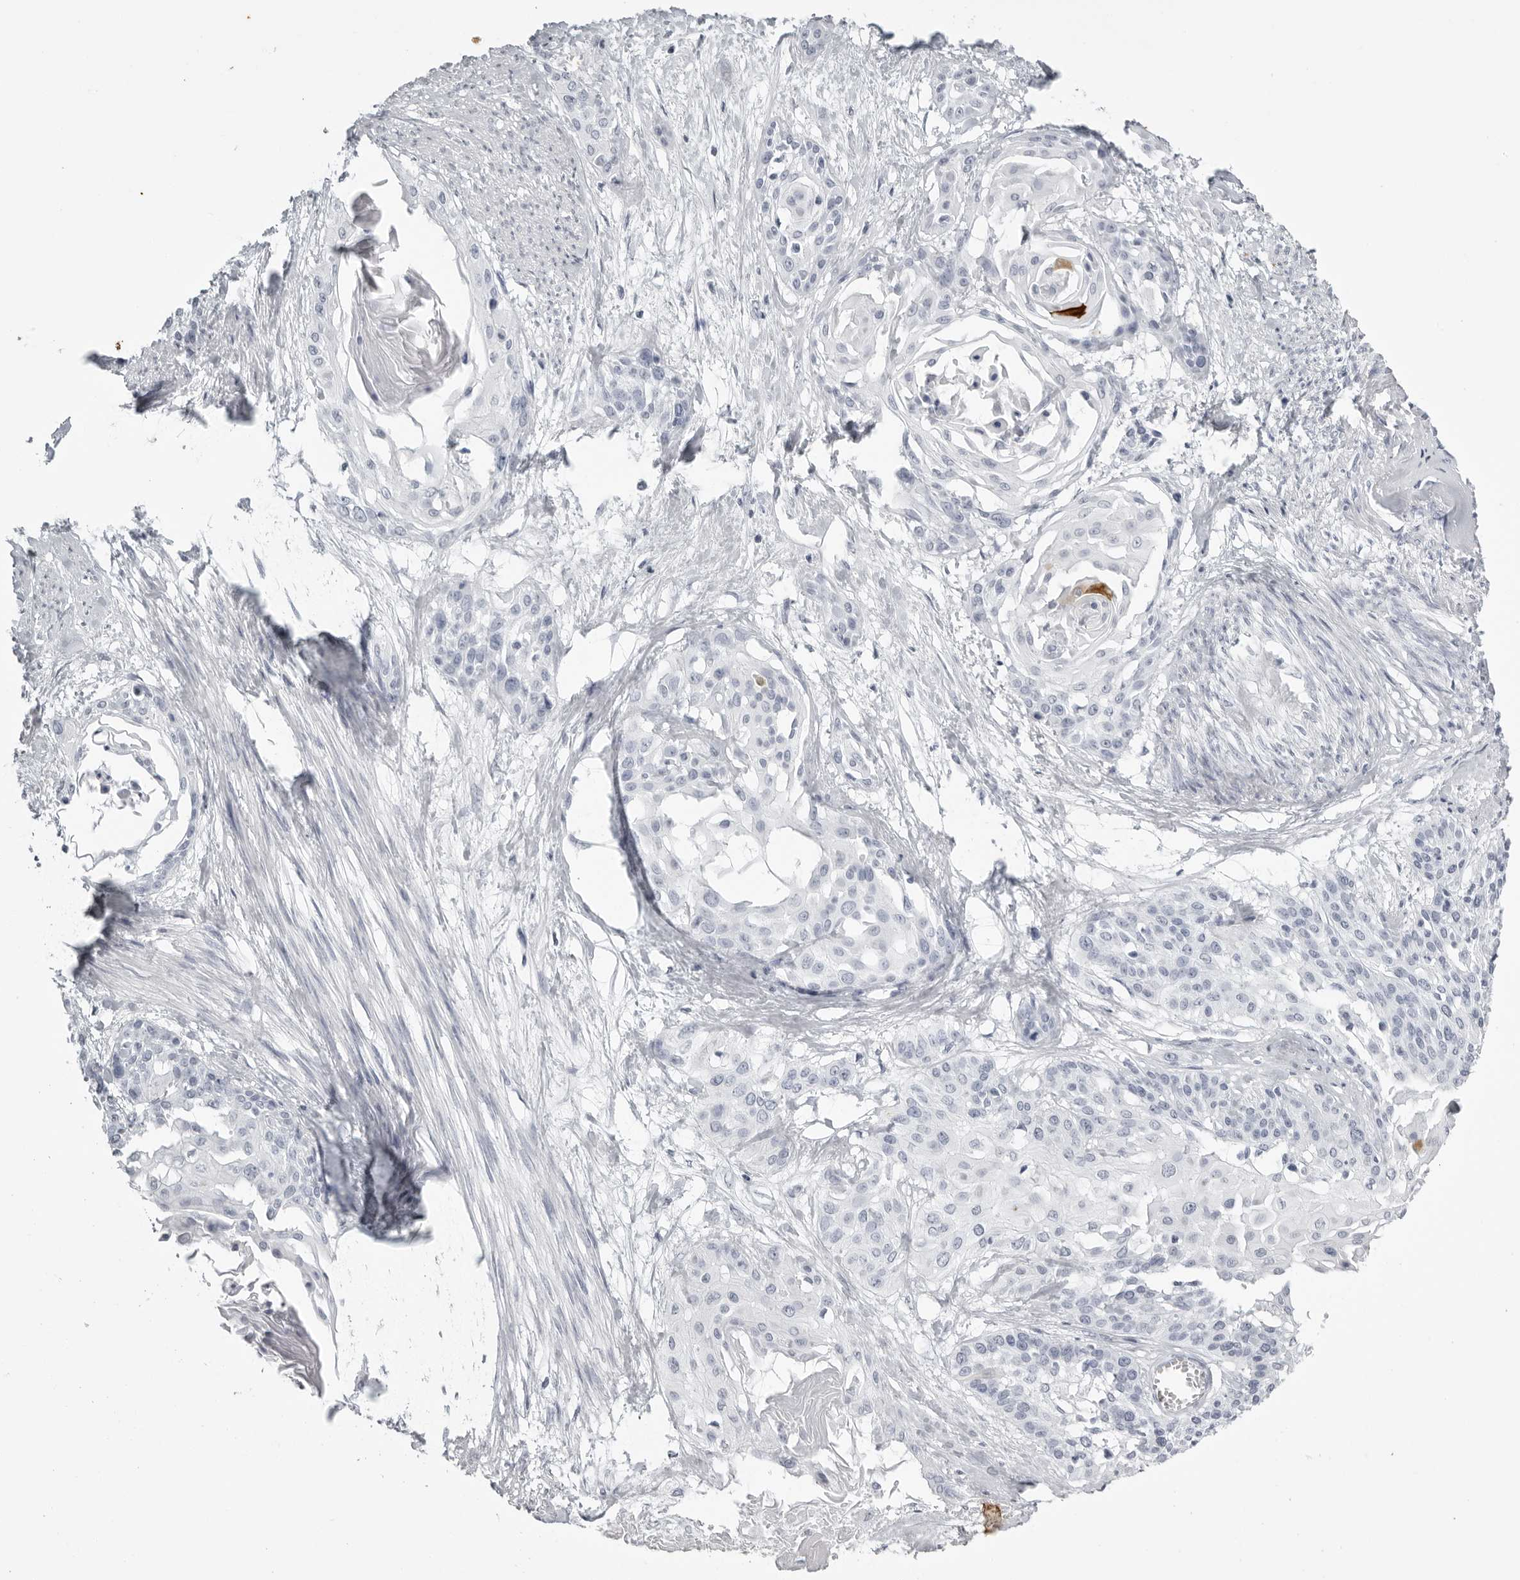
{"staining": {"intensity": "negative", "quantity": "none", "location": "none"}, "tissue": "cervical cancer", "cell_type": "Tumor cells", "image_type": "cancer", "snomed": [{"axis": "morphology", "description": "Squamous cell carcinoma, NOS"}, {"axis": "topography", "description": "Cervix"}], "caption": "Tumor cells show no significant positivity in cervical squamous cell carcinoma. The staining is performed using DAB brown chromogen with nuclei counter-stained in using hematoxylin.", "gene": "KLK9", "patient": {"sex": "female", "age": 57}}